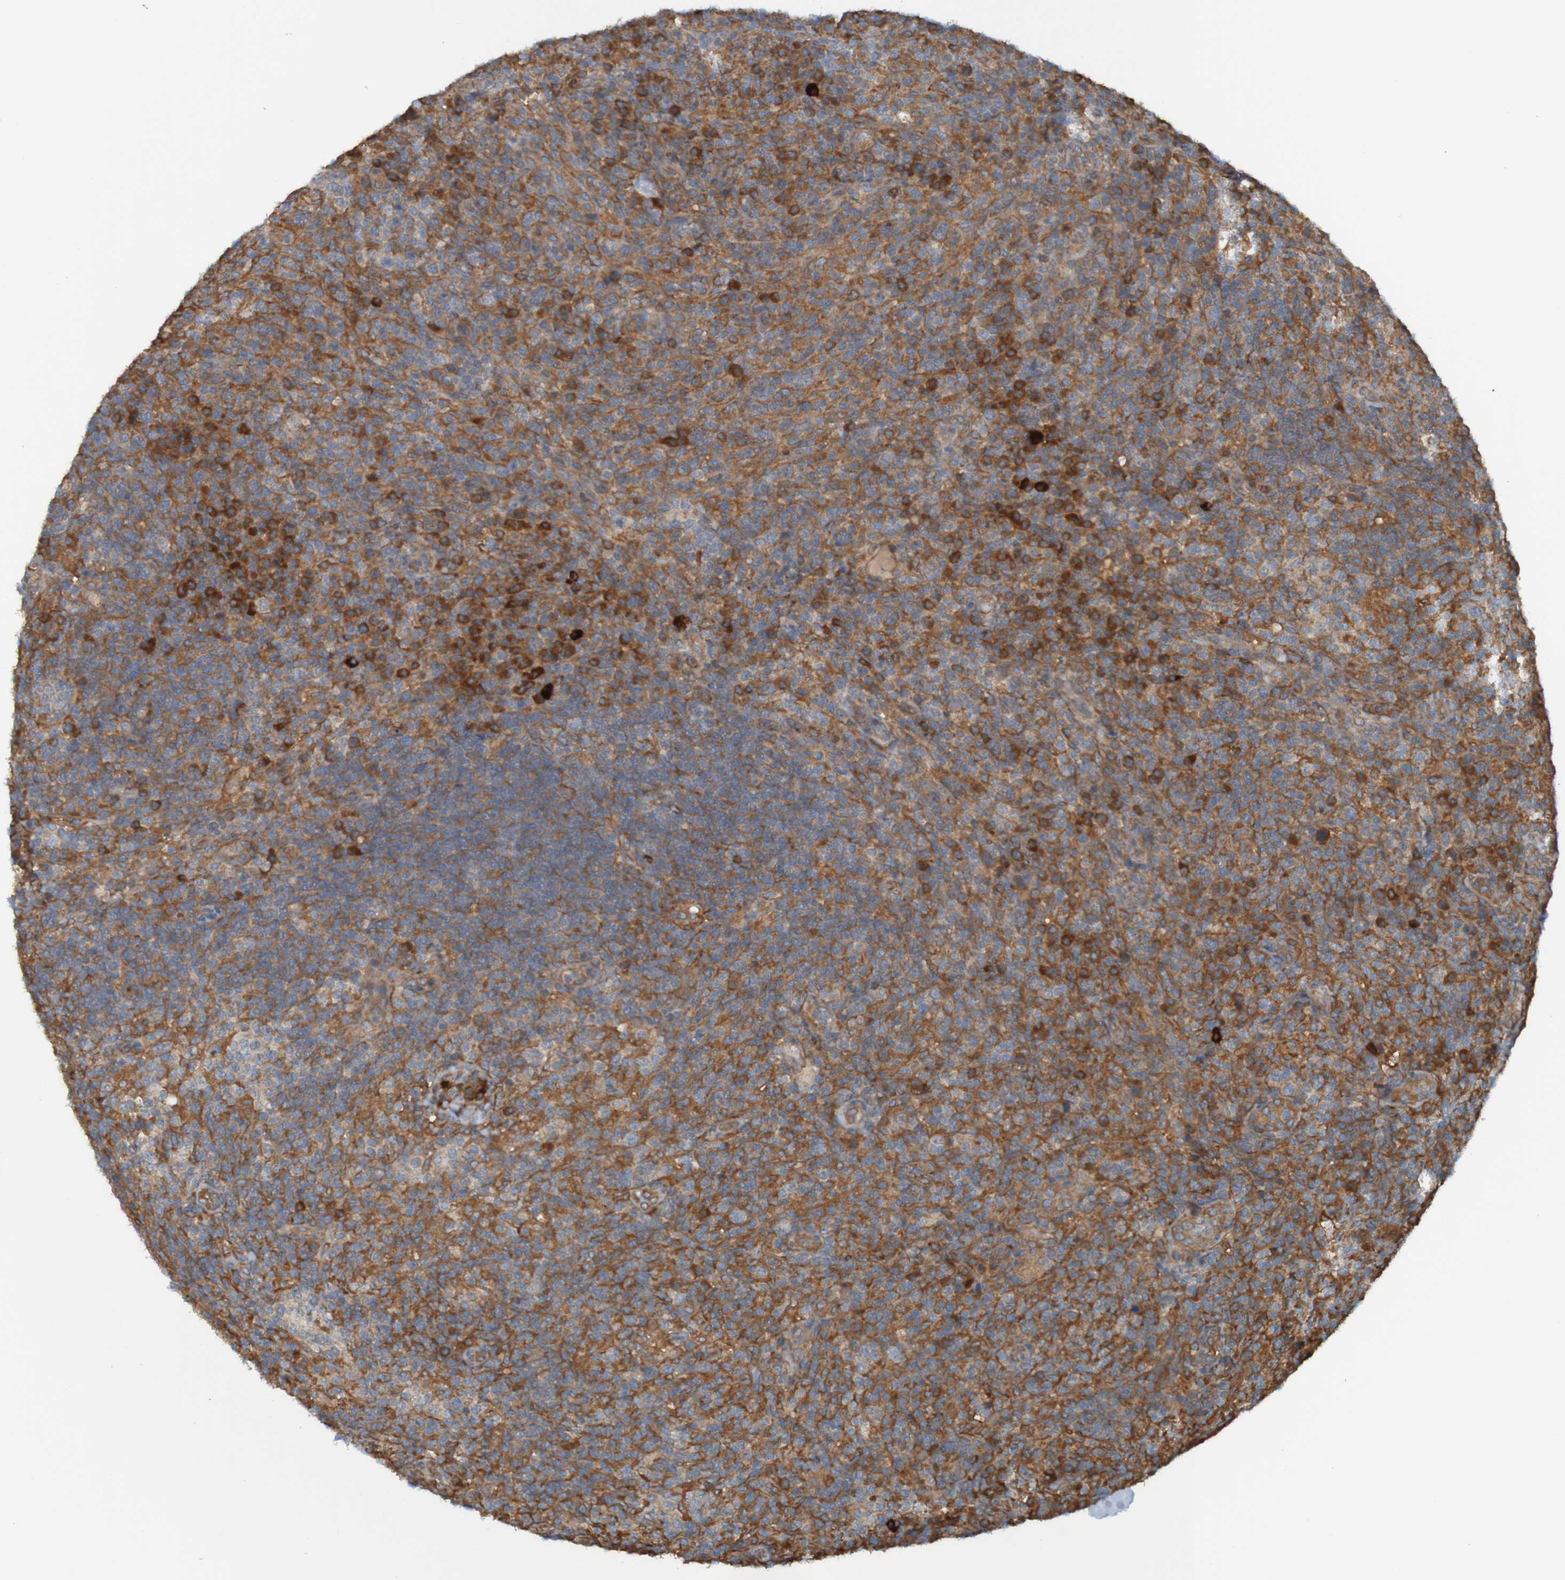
{"staining": {"intensity": "moderate", "quantity": ">75%", "location": "cytoplasmic/membranous"}, "tissue": "lymphoma", "cell_type": "Tumor cells", "image_type": "cancer", "snomed": [{"axis": "morphology", "description": "Malignant lymphoma, non-Hodgkin's type, High grade"}, {"axis": "topography", "description": "Lymph node"}], "caption": "High-grade malignant lymphoma, non-Hodgkin's type stained with a brown dye displays moderate cytoplasmic/membranous positive expression in approximately >75% of tumor cells.", "gene": "DNAJC4", "patient": {"sex": "female", "age": 76}}